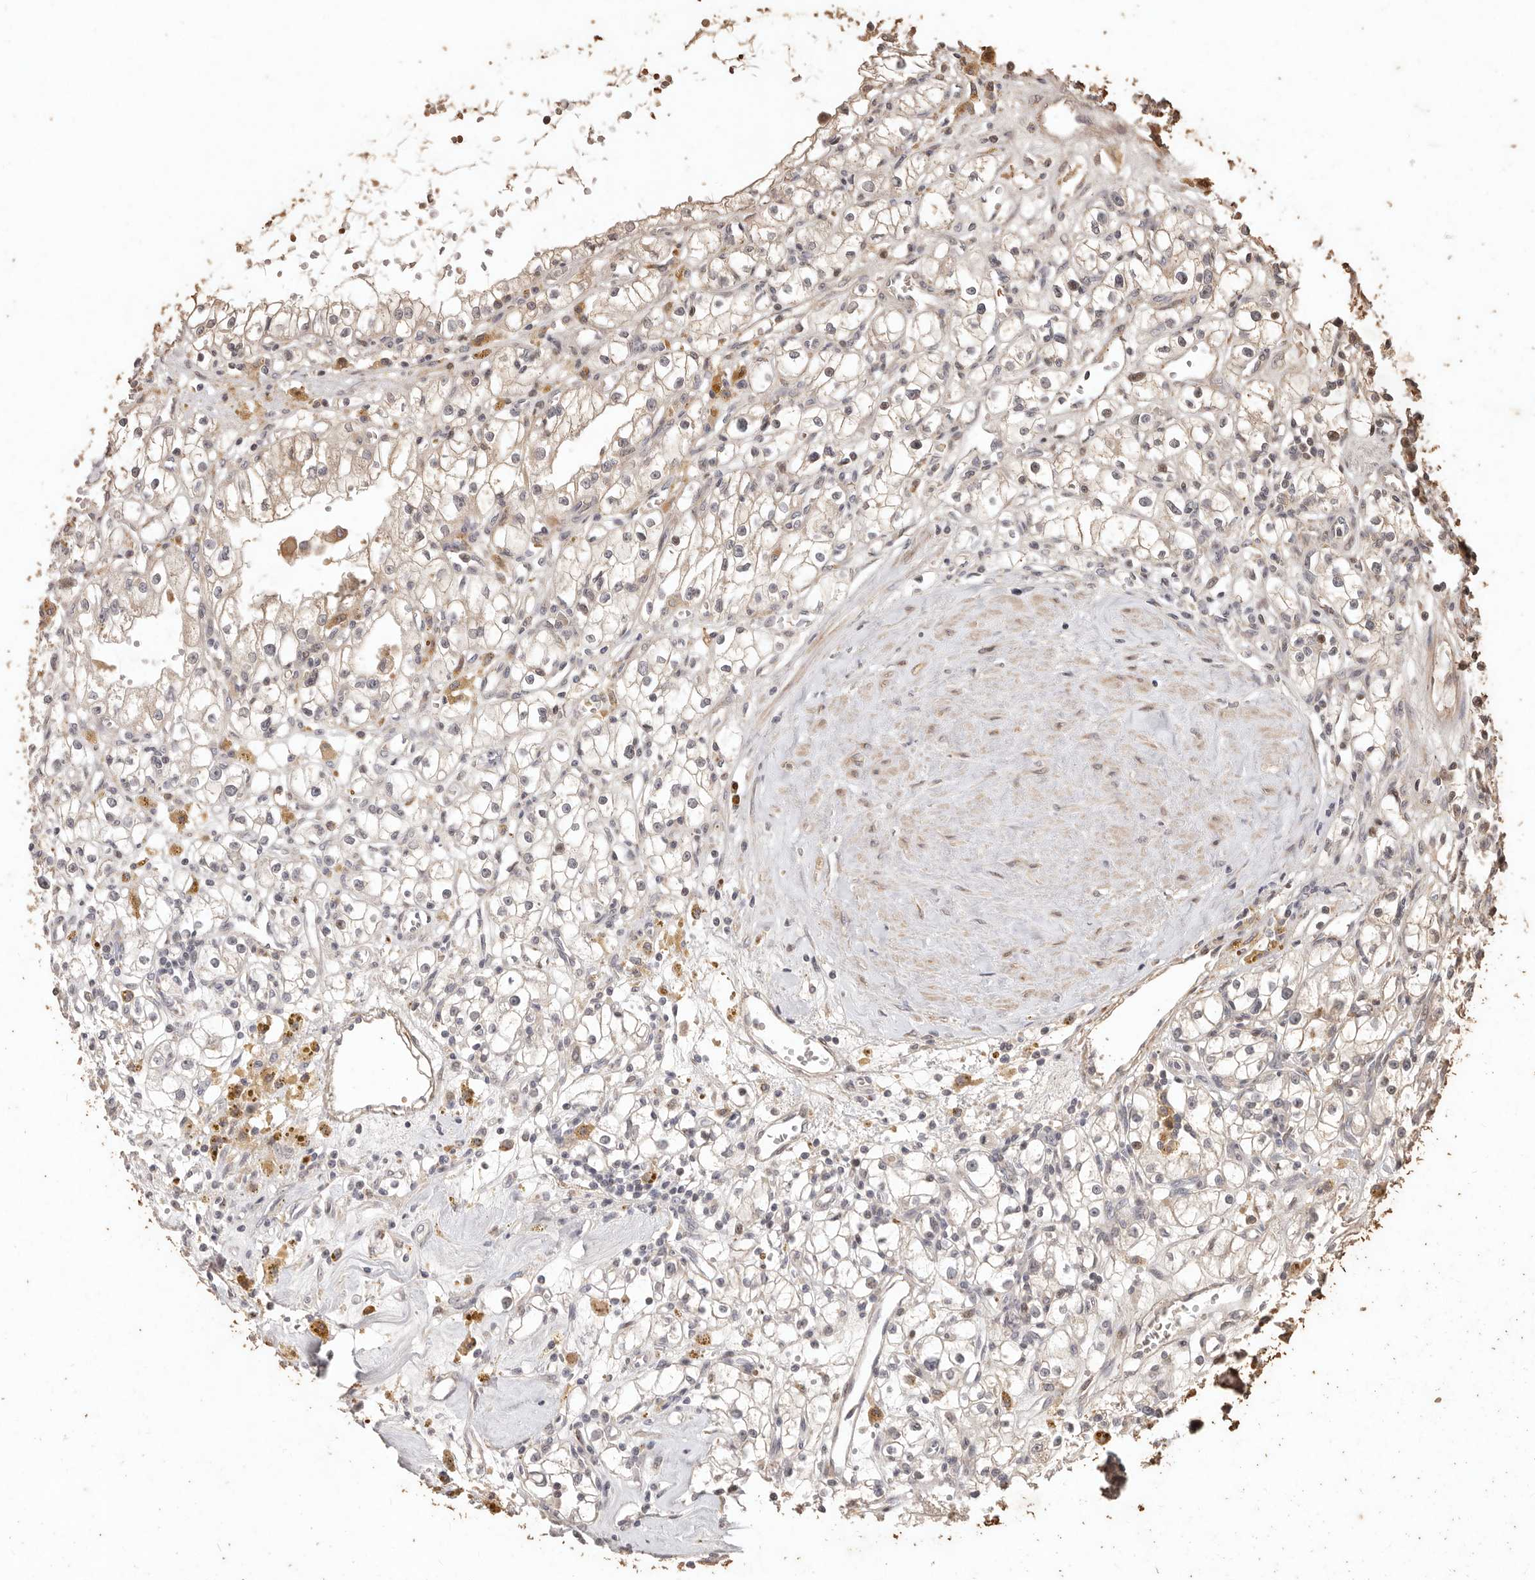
{"staining": {"intensity": "negative", "quantity": "none", "location": "none"}, "tissue": "renal cancer", "cell_type": "Tumor cells", "image_type": "cancer", "snomed": [{"axis": "morphology", "description": "Adenocarcinoma, NOS"}, {"axis": "topography", "description": "Kidney"}], "caption": "The photomicrograph demonstrates no staining of tumor cells in renal cancer (adenocarcinoma). (DAB immunohistochemistry (IHC), high magnification).", "gene": "KIF9", "patient": {"sex": "male", "age": 56}}